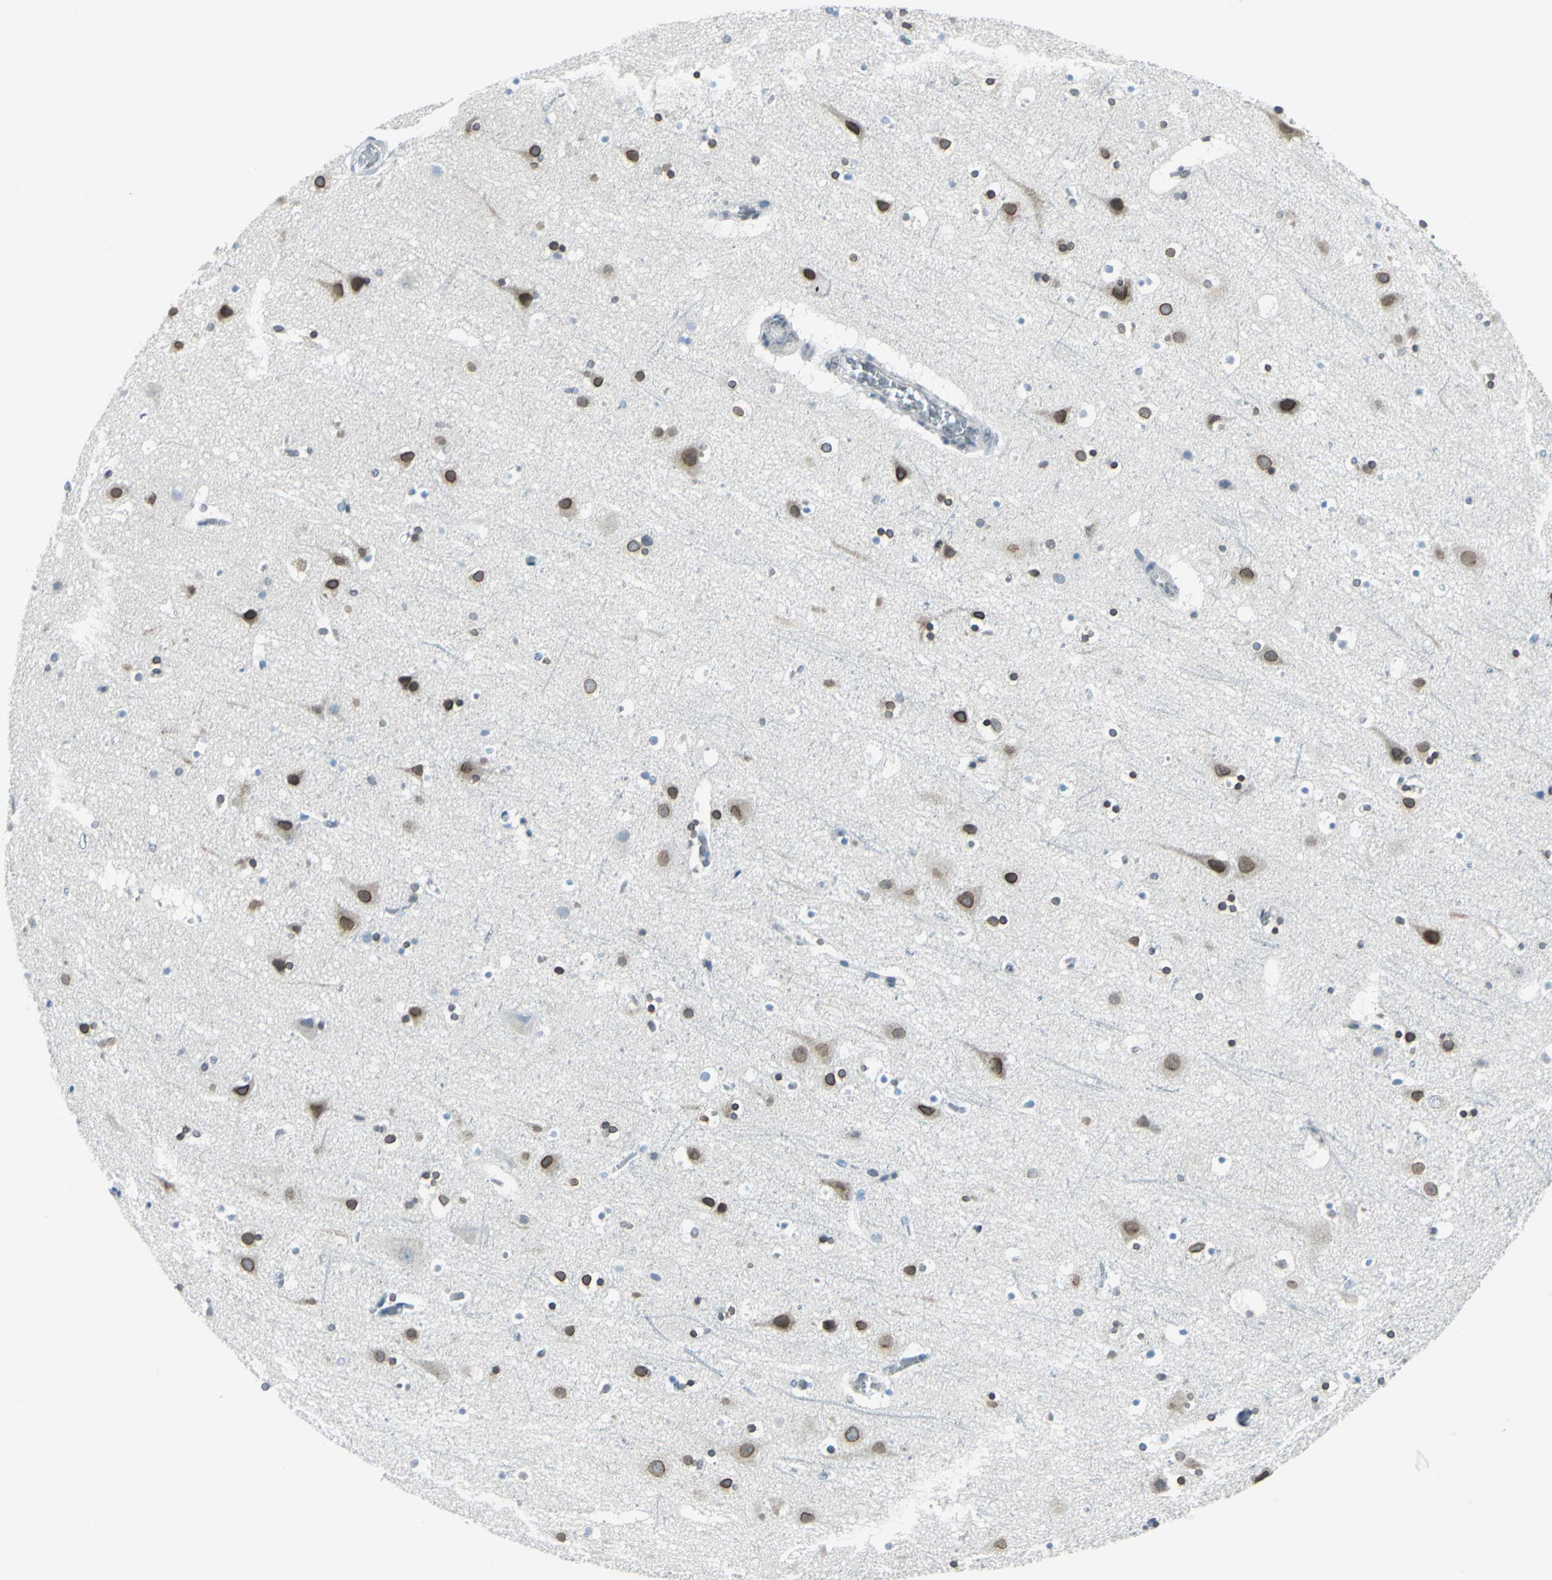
{"staining": {"intensity": "negative", "quantity": "none", "location": "none"}, "tissue": "cerebral cortex", "cell_type": "Endothelial cells", "image_type": "normal", "snomed": [{"axis": "morphology", "description": "Normal tissue, NOS"}, {"axis": "topography", "description": "Cerebral cortex"}], "caption": "Protein analysis of unremarkable cerebral cortex reveals no significant positivity in endothelial cells.", "gene": "SNUPN", "patient": {"sex": "male", "age": 45}}